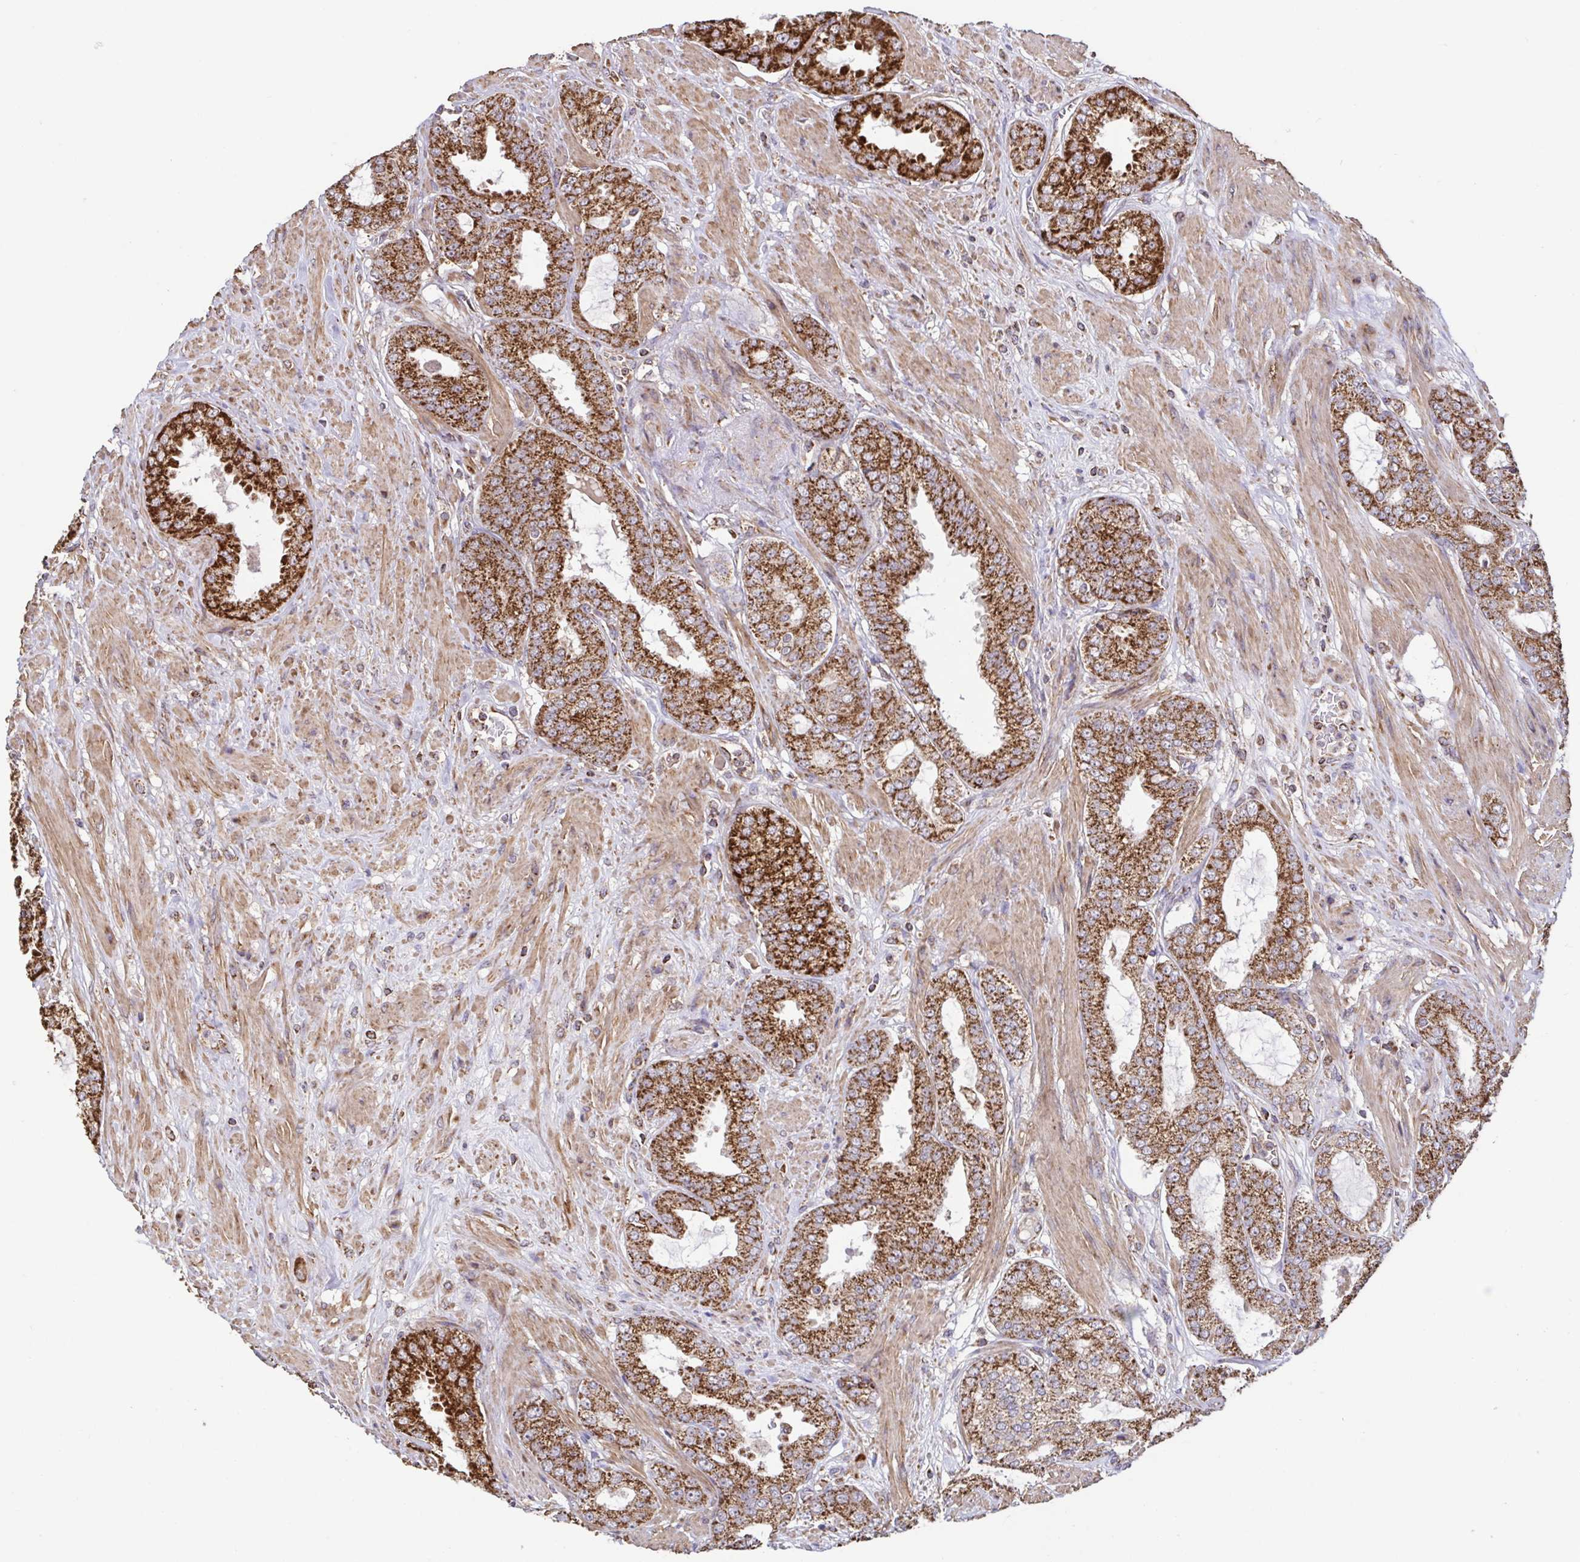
{"staining": {"intensity": "strong", "quantity": ">75%", "location": "cytoplasmic/membranous"}, "tissue": "prostate cancer", "cell_type": "Tumor cells", "image_type": "cancer", "snomed": [{"axis": "morphology", "description": "Adenocarcinoma, High grade"}, {"axis": "topography", "description": "Prostate"}], "caption": "Human prostate adenocarcinoma (high-grade) stained with a protein marker exhibits strong staining in tumor cells.", "gene": "DIP2B", "patient": {"sex": "male", "age": 71}}